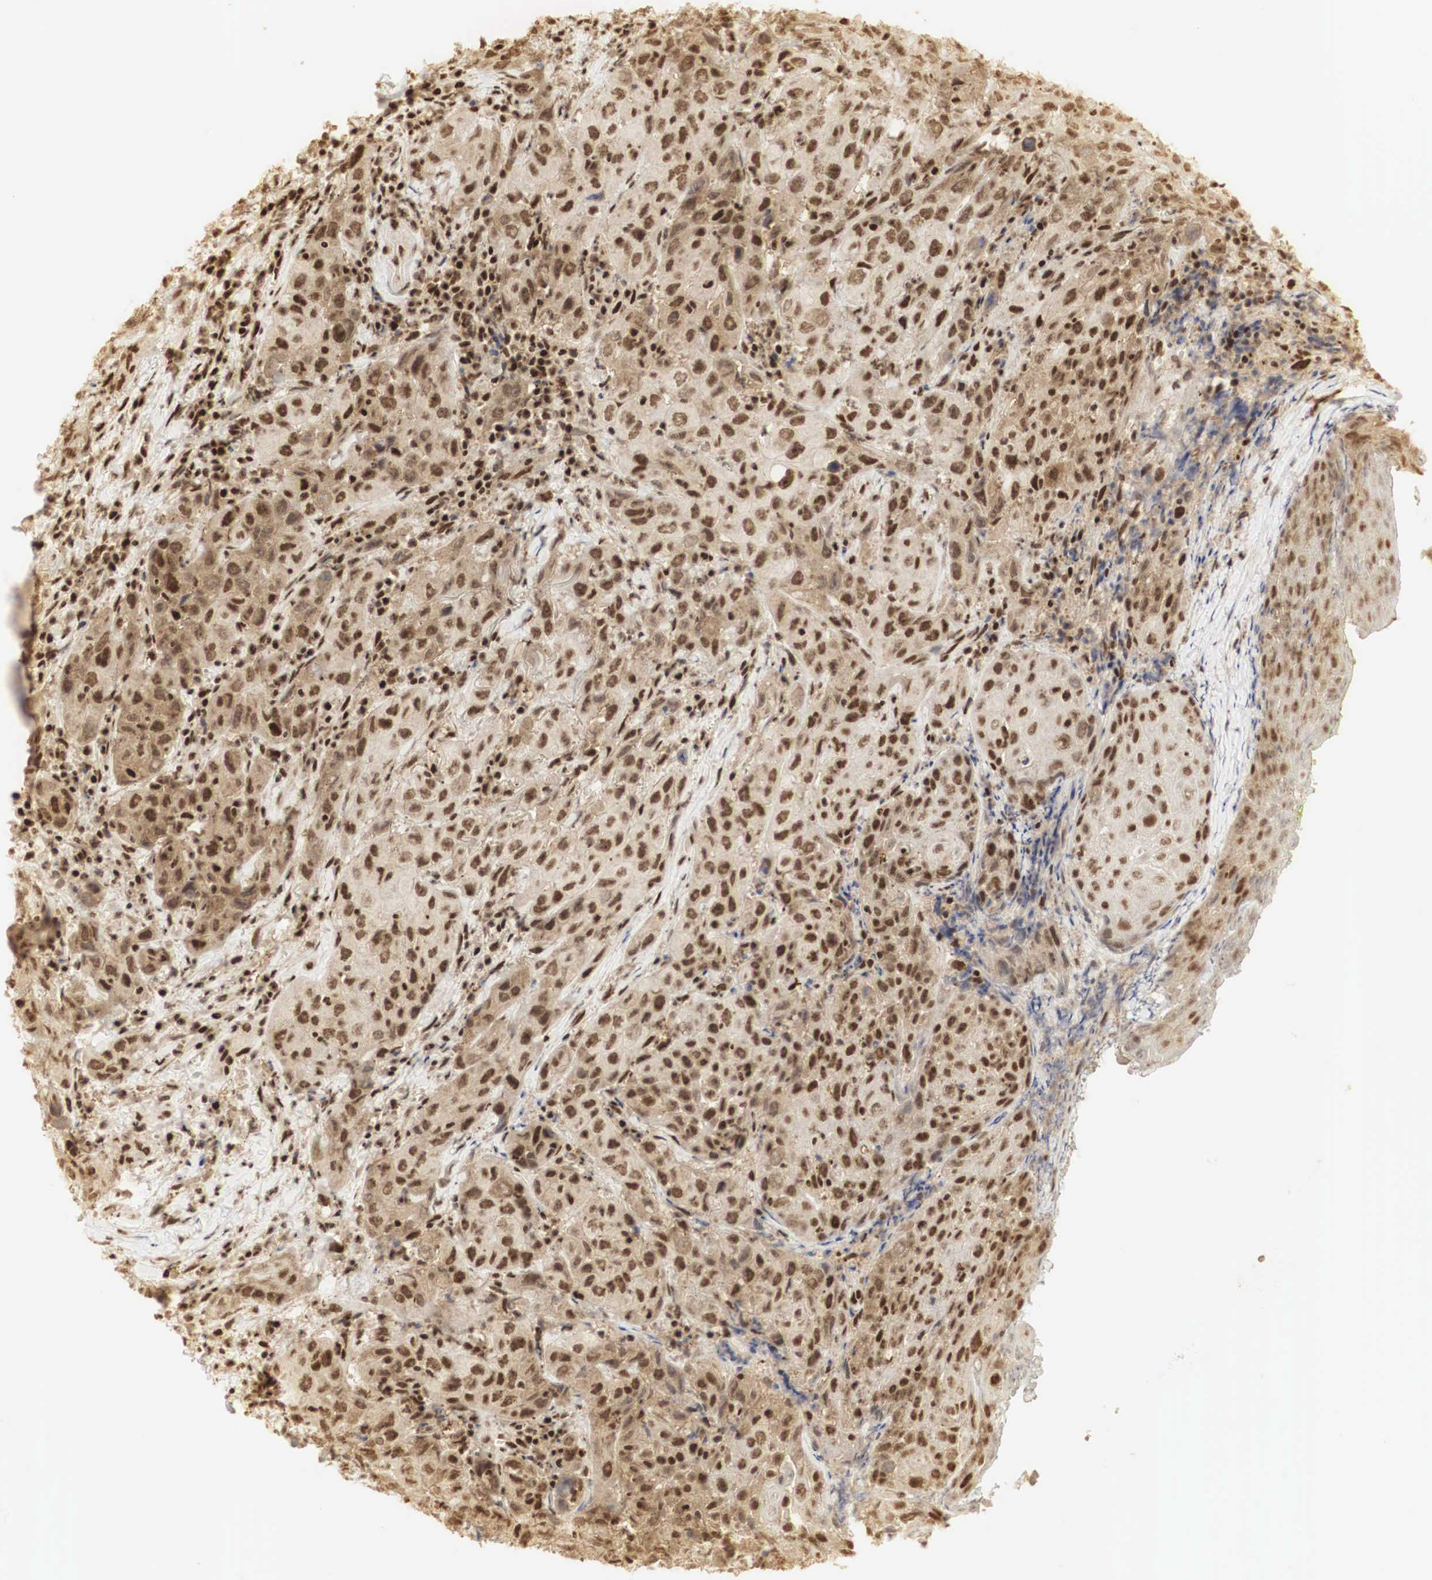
{"staining": {"intensity": "strong", "quantity": "25%-75%", "location": "cytoplasmic/membranous,nuclear"}, "tissue": "head and neck cancer", "cell_type": "Tumor cells", "image_type": "cancer", "snomed": [{"axis": "morphology", "description": "Squamous cell carcinoma, NOS"}, {"axis": "topography", "description": "Oral tissue"}, {"axis": "topography", "description": "Head-Neck"}], "caption": "The image demonstrates staining of squamous cell carcinoma (head and neck), revealing strong cytoplasmic/membranous and nuclear protein positivity (brown color) within tumor cells.", "gene": "RNF113A", "patient": {"sex": "female", "age": 82}}